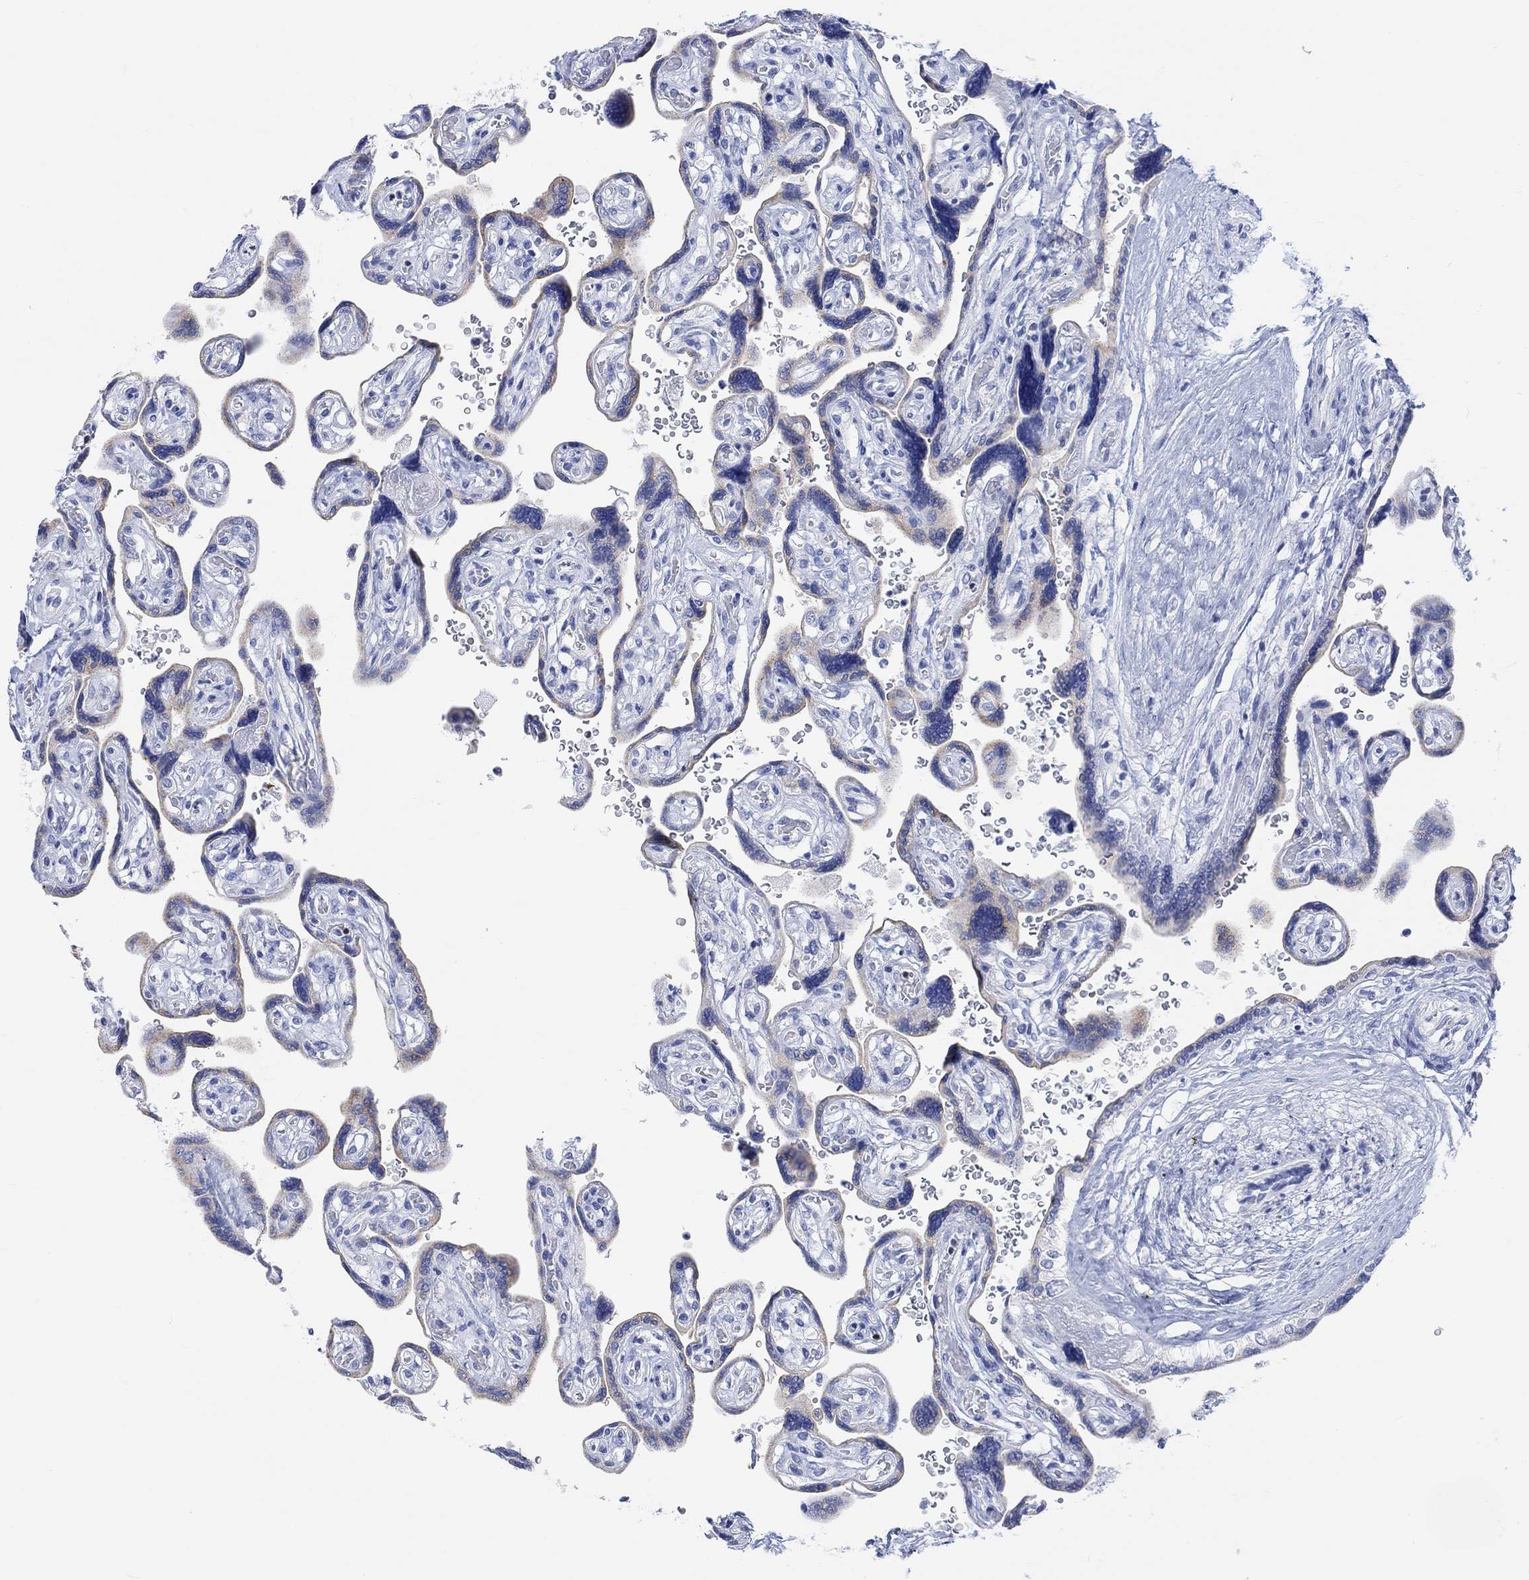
{"staining": {"intensity": "negative", "quantity": "none", "location": "none"}, "tissue": "placenta", "cell_type": "Decidual cells", "image_type": "normal", "snomed": [{"axis": "morphology", "description": "Normal tissue, NOS"}, {"axis": "topography", "description": "Placenta"}], "caption": "IHC histopathology image of normal placenta stained for a protein (brown), which demonstrates no expression in decidual cells. The staining was performed using DAB to visualize the protein expression in brown, while the nuclei were stained in blue with hematoxylin (Magnification: 20x).", "gene": "CALCA", "patient": {"sex": "female", "age": 32}}